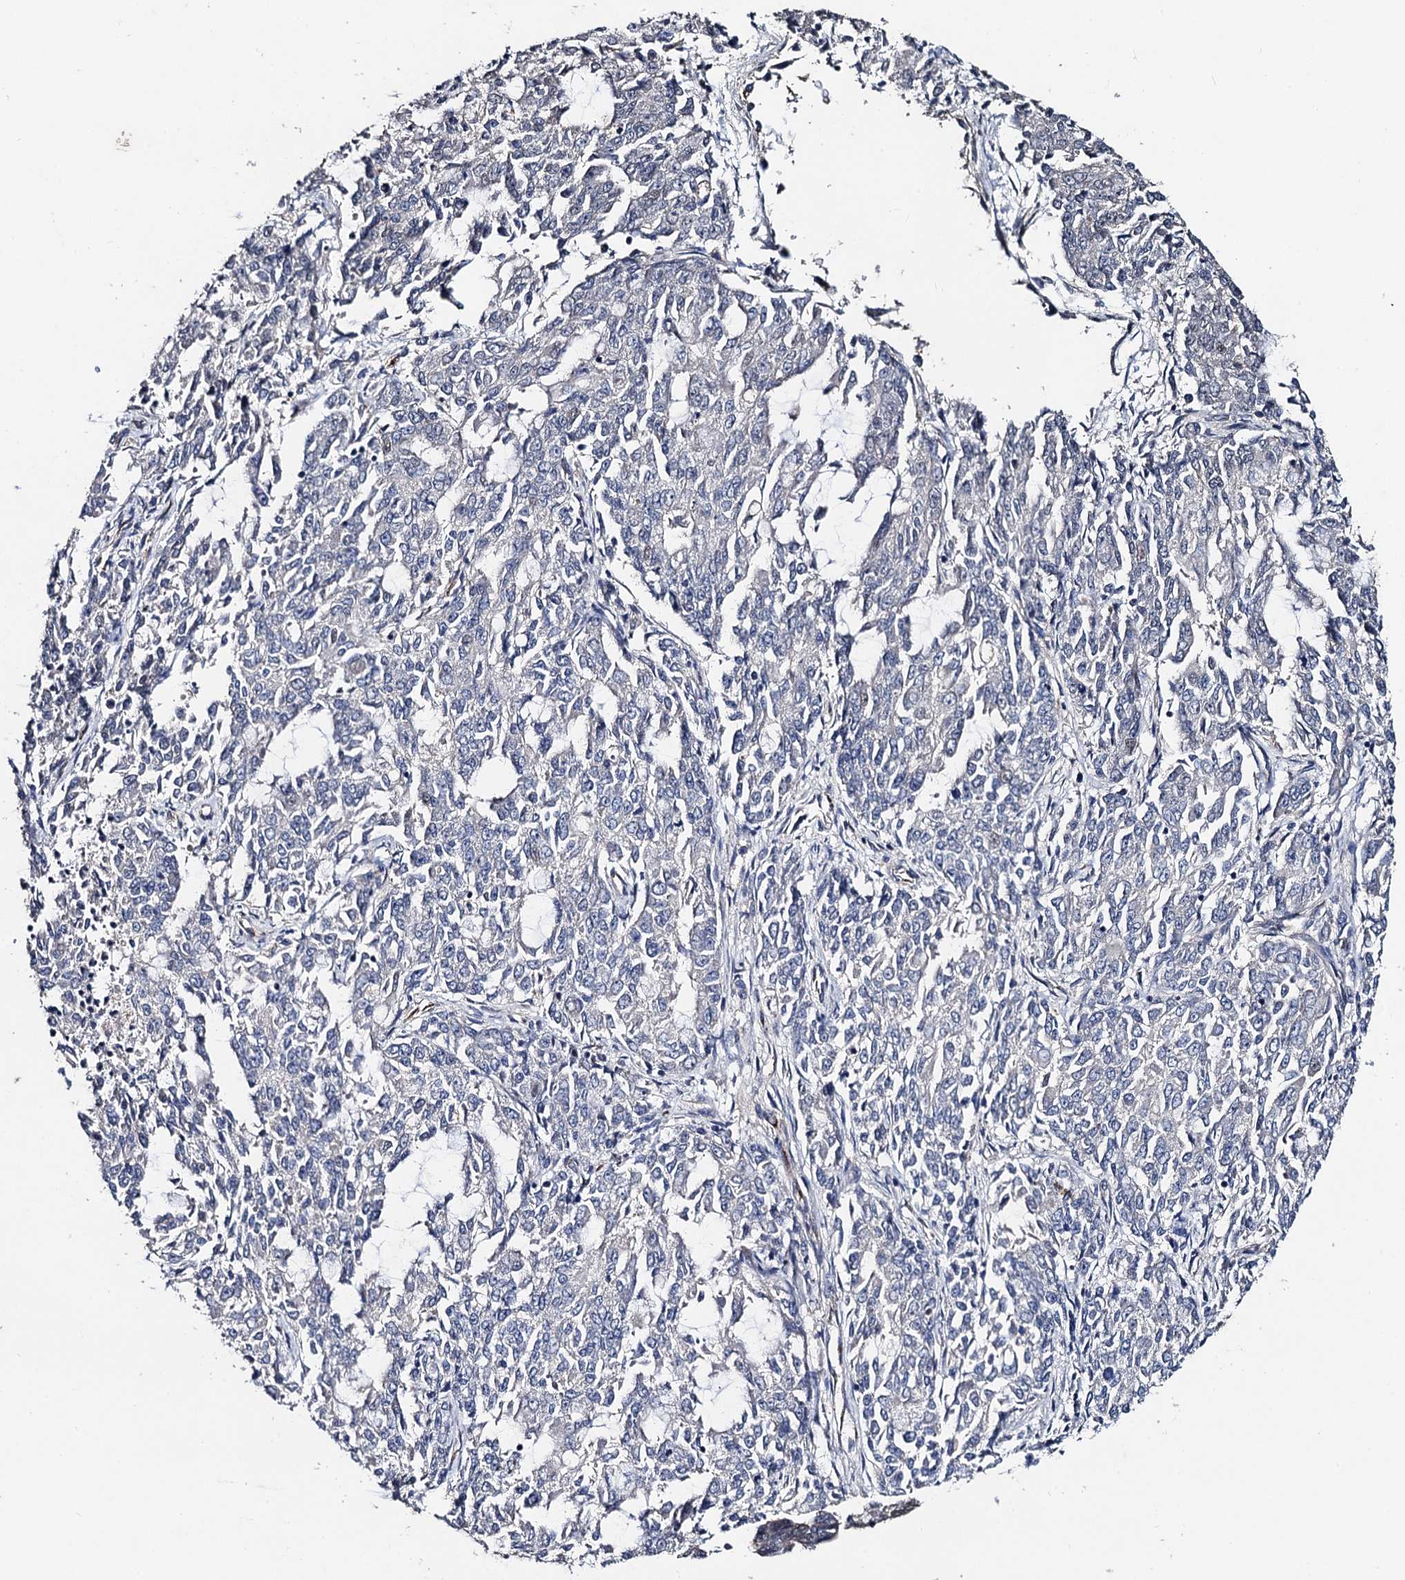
{"staining": {"intensity": "negative", "quantity": "none", "location": "none"}, "tissue": "endometrial cancer", "cell_type": "Tumor cells", "image_type": "cancer", "snomed": [{"axis": "morphology", "description": "Adenocarcinoma, NOS"}, {"axis": "topography", "description": "Endometrium"}], "caption": "Image shows no protein staining in tumor cells of endometrial cancer (adenocarcinoma) tissue.", "gene": "PPTC7", "patient": {"sex": "female", "age": 50}}